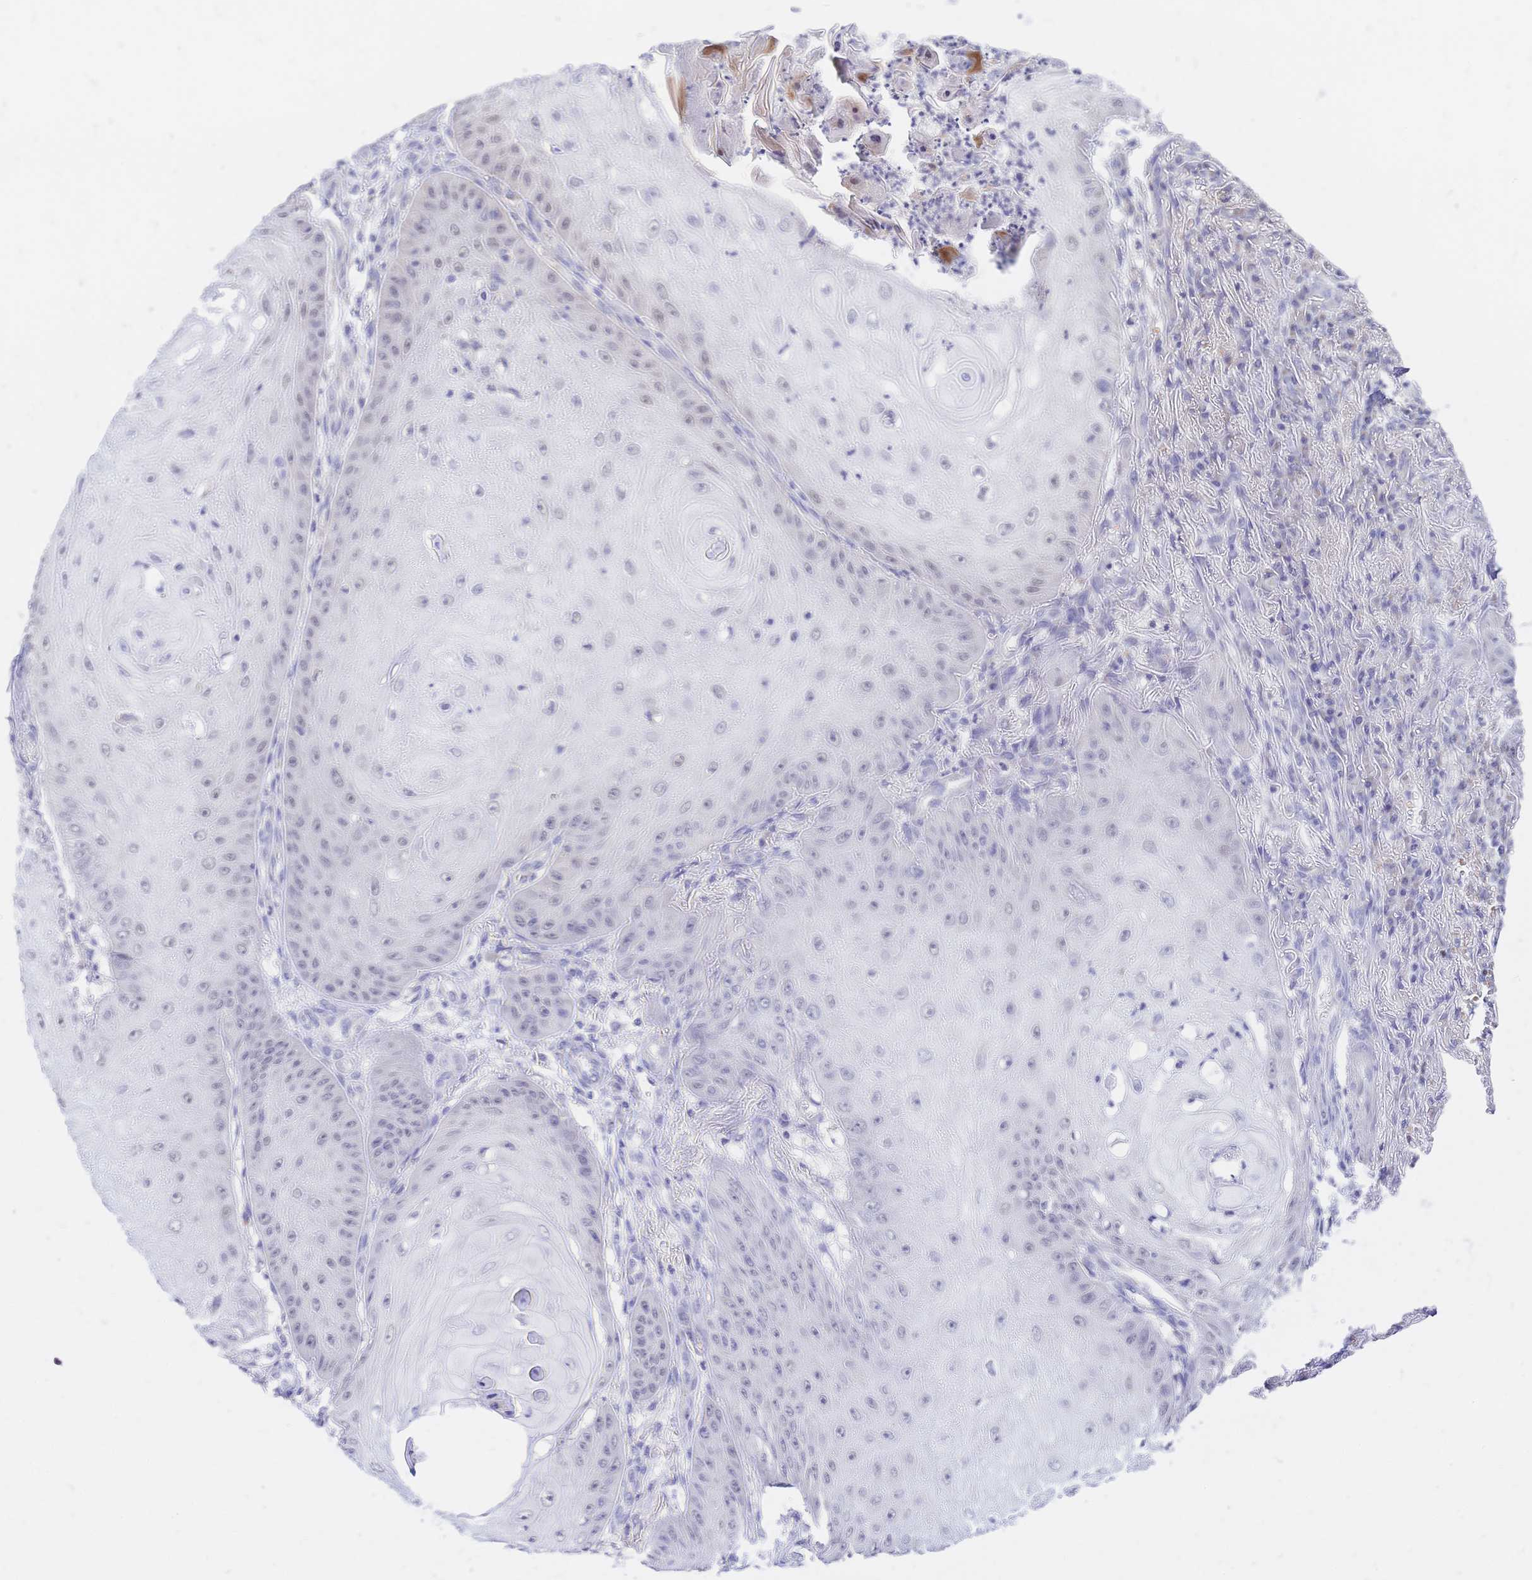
{"staining": {"intensity": "negative", "quantity": "none", "location": "none"}, "tissue": "skin cancer", "cell_type": "Tumor cells", "image_type": "cancer", "snomed": [{"axis": "morphology", "description": "Squamous cell carcinoma, NOS"}, {"axis": "topography", "description": "Skin"}], "caption": "IHC of skin cancer reveals no positivity in tumor cells.", "gene": "CLEC18B", "patient": {"sex": "male", "age": 70}}